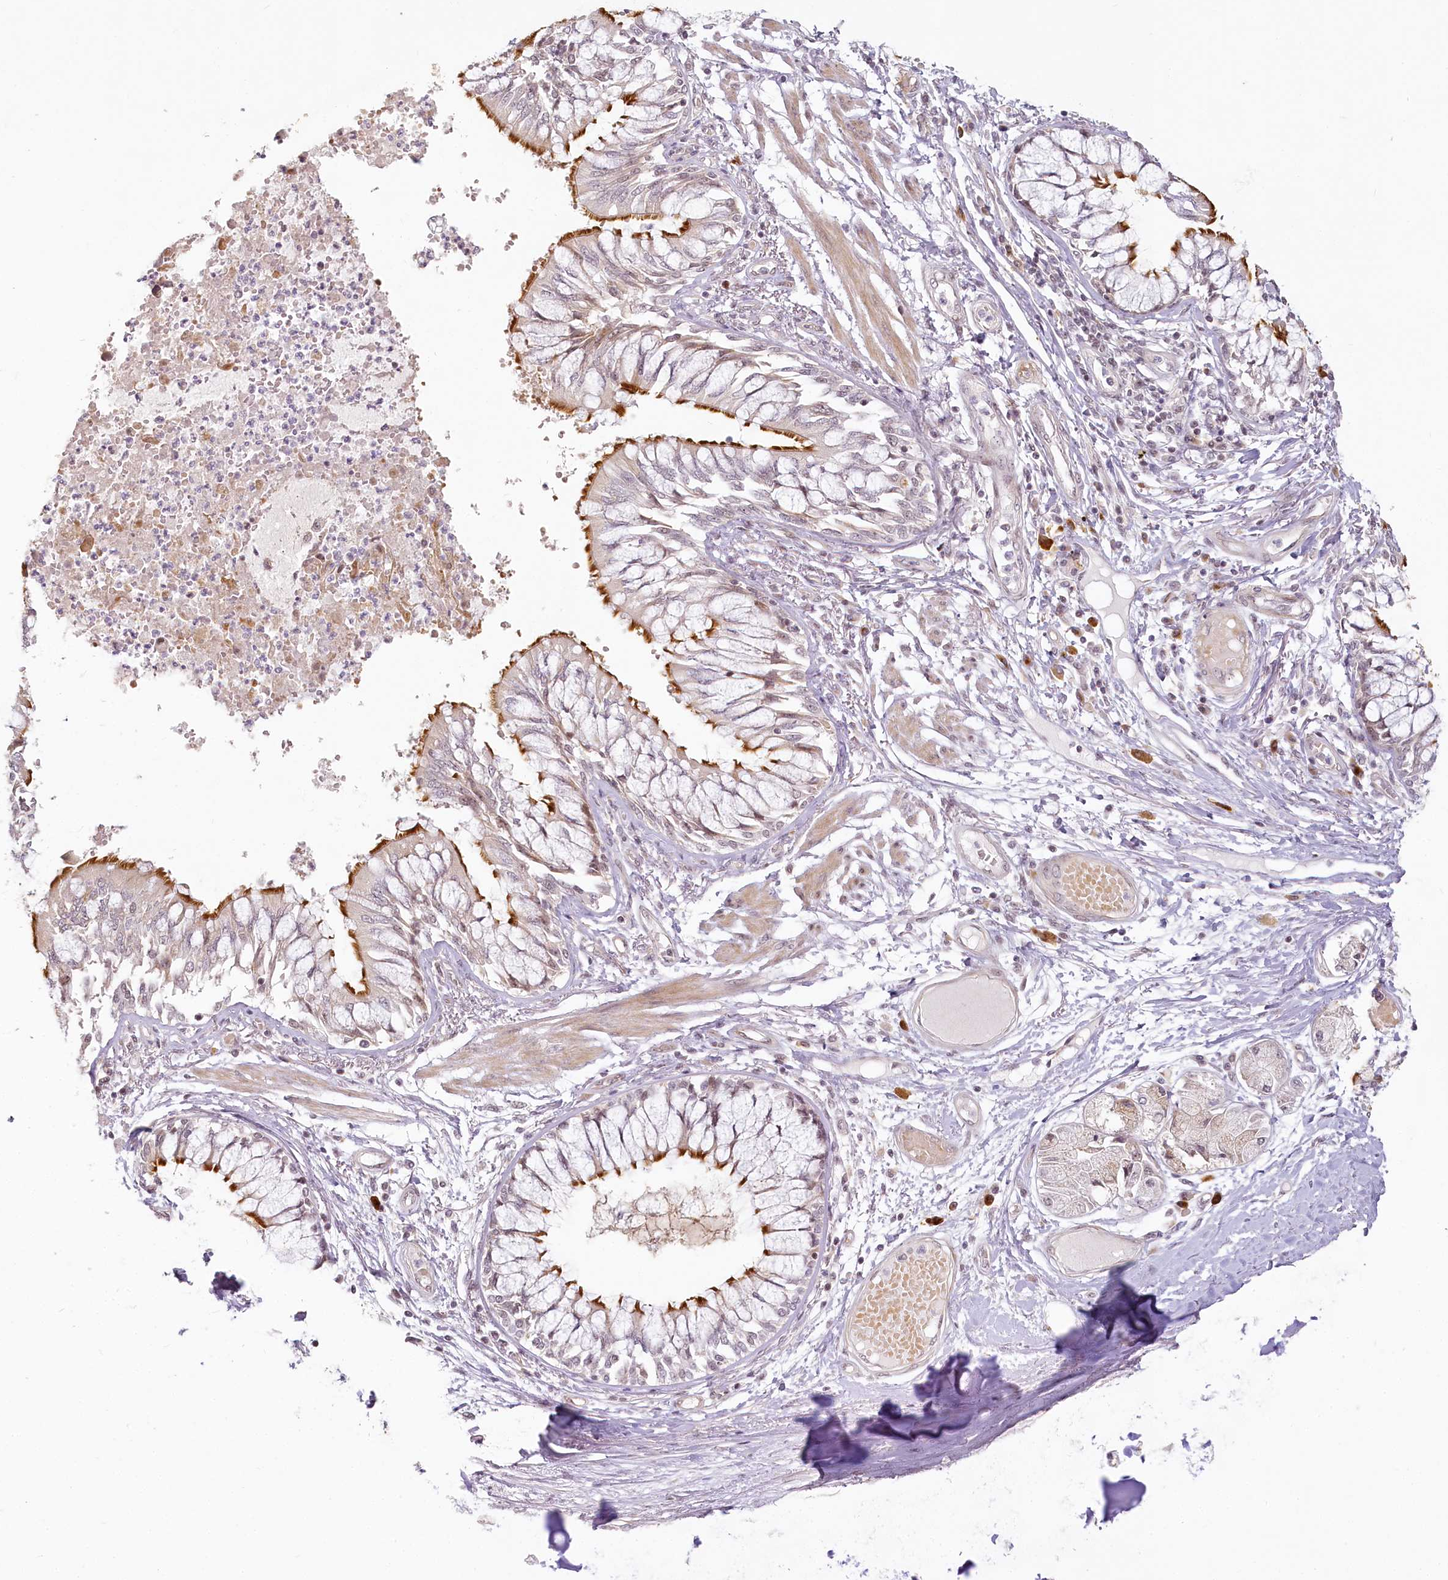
{"staining": {"intensity": "moderate", "quantity": ">75%", "location": "cytoplasmic/membranous"}, "tissue": "bronchus", "cell_type": "Respiratory epithelial cells", "image_type": "normal", "snomed": [{"axis": "morphology", "description": "Normal tissue, NOS"}, {"axis": "topography", "description": "Cartilage tissue"}, {"axis": "topography", "description": "Bronchus"}, {"axis": "topography", "description": "Lung"}], "caption": "Bronchus stained with immunohistochemistry (IHC) shows moderate cytoplasmic/membranous positivity in approximately >75% of respiratory epithelial cells. The staining was performed using DAB (3,3'-diaminobenzidine) to visualize the protein expression in brown, while the nuclei were stained in blue with hematoxylin (Magnification: 20x).", "gene": "EXOSC7", "patient": {"sex": "female", "age": 49}}